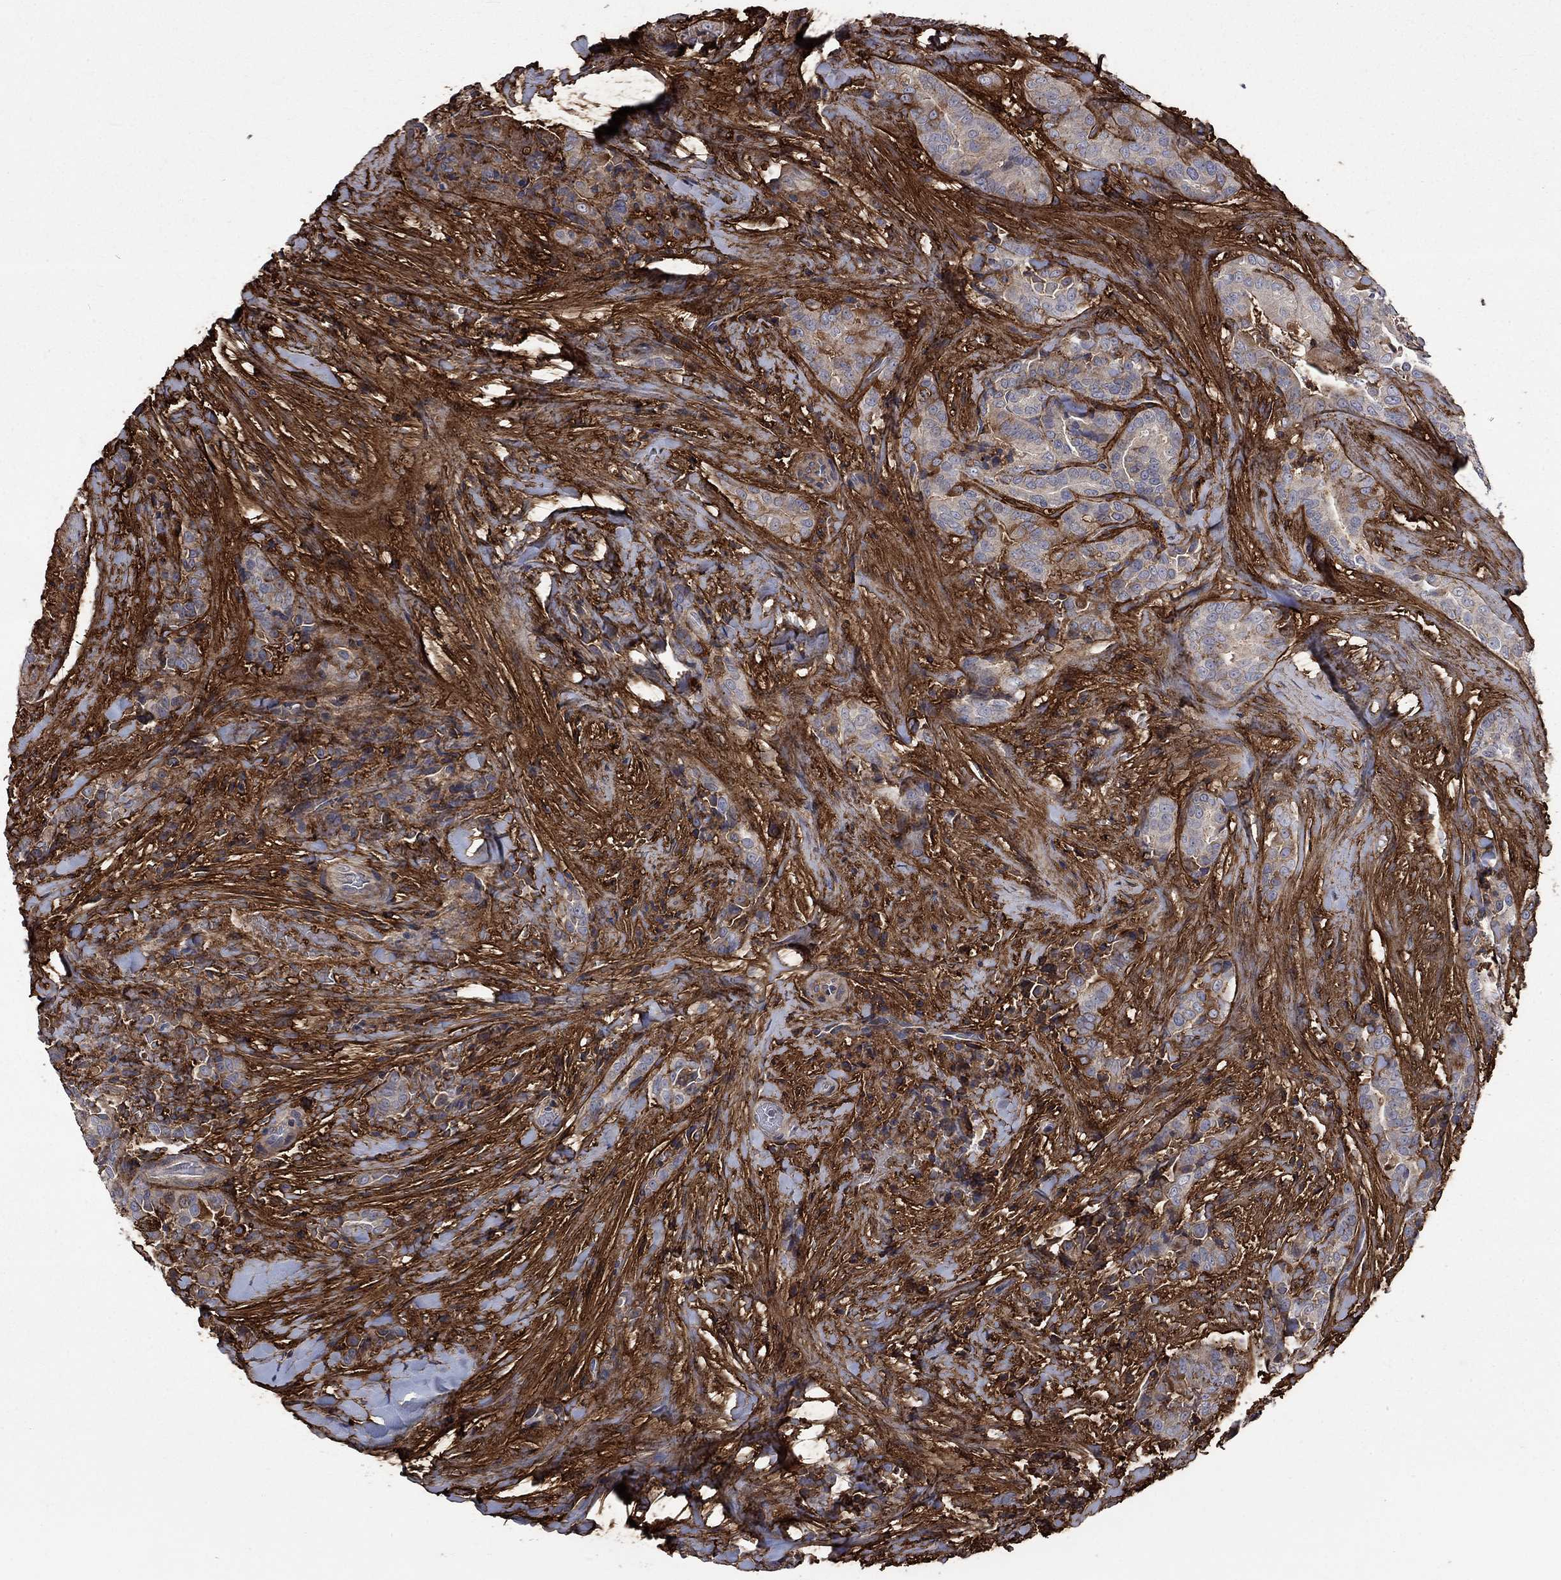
{"staining": {"intensity": "negative", "quantity": "none", "location": "none"}, "tissue": "thyroid cancer", "cell_type": "Tumor cells", "image_type": "cancer", "snomed": [{"axis": "morphology", "description": "Papillary adenocarcinoma, NOS"}, {"axis": "topography", "description": "Thyroid gland"}], "caption": "Thyroid papillary adenocarcinoma stained for a protein using immunohistochemistry demonstrates no positivity tumor cells.", "gene": "VCAN", "patient": {"sex": "male", "age": 61}}